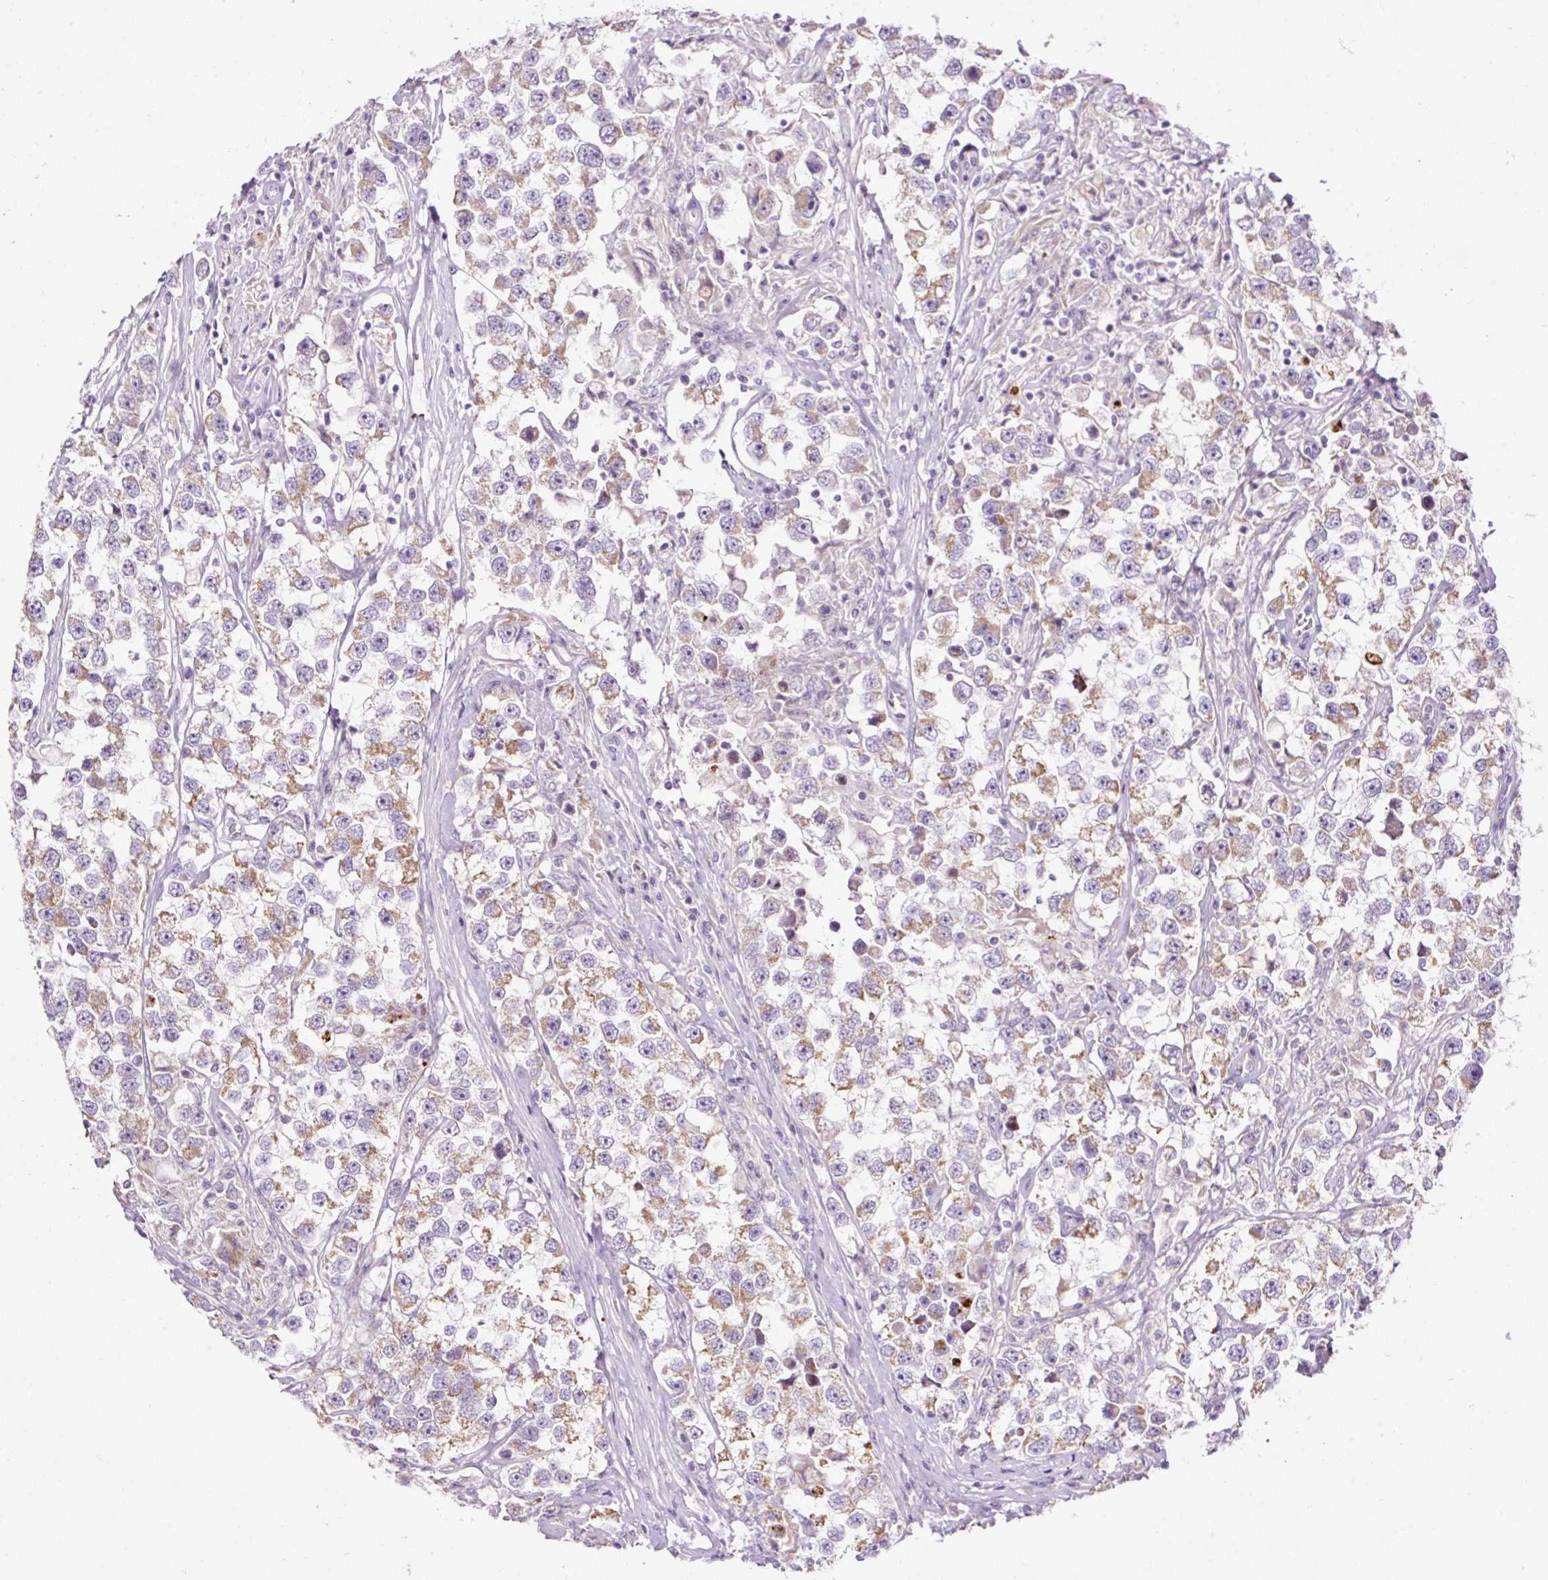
{"staining": {"intensity": "moderate", "quantity": ">75%", "location": "cytoplasmic/membranous"}, "tissue": "testis cancer", "cell_type": "Tumor cells", "image_type": "cancer", "snomed": [{"axis": "morphology", "description": "Seminoma, NOS"}, {"axis": "topography", "description": "Testis"}], "caption": "Immunohistochemical staining of testis cancer shows medium levels of moderate cytoplasmic/membranous staining in approximately >75% of tumor cells. (DAB (3,3'-diaminobenzidine) IHC, brown staining for protein, blue staining for nuclei).", "gene": "FMC1", "patient": {"sex": "male", "age": 46}}